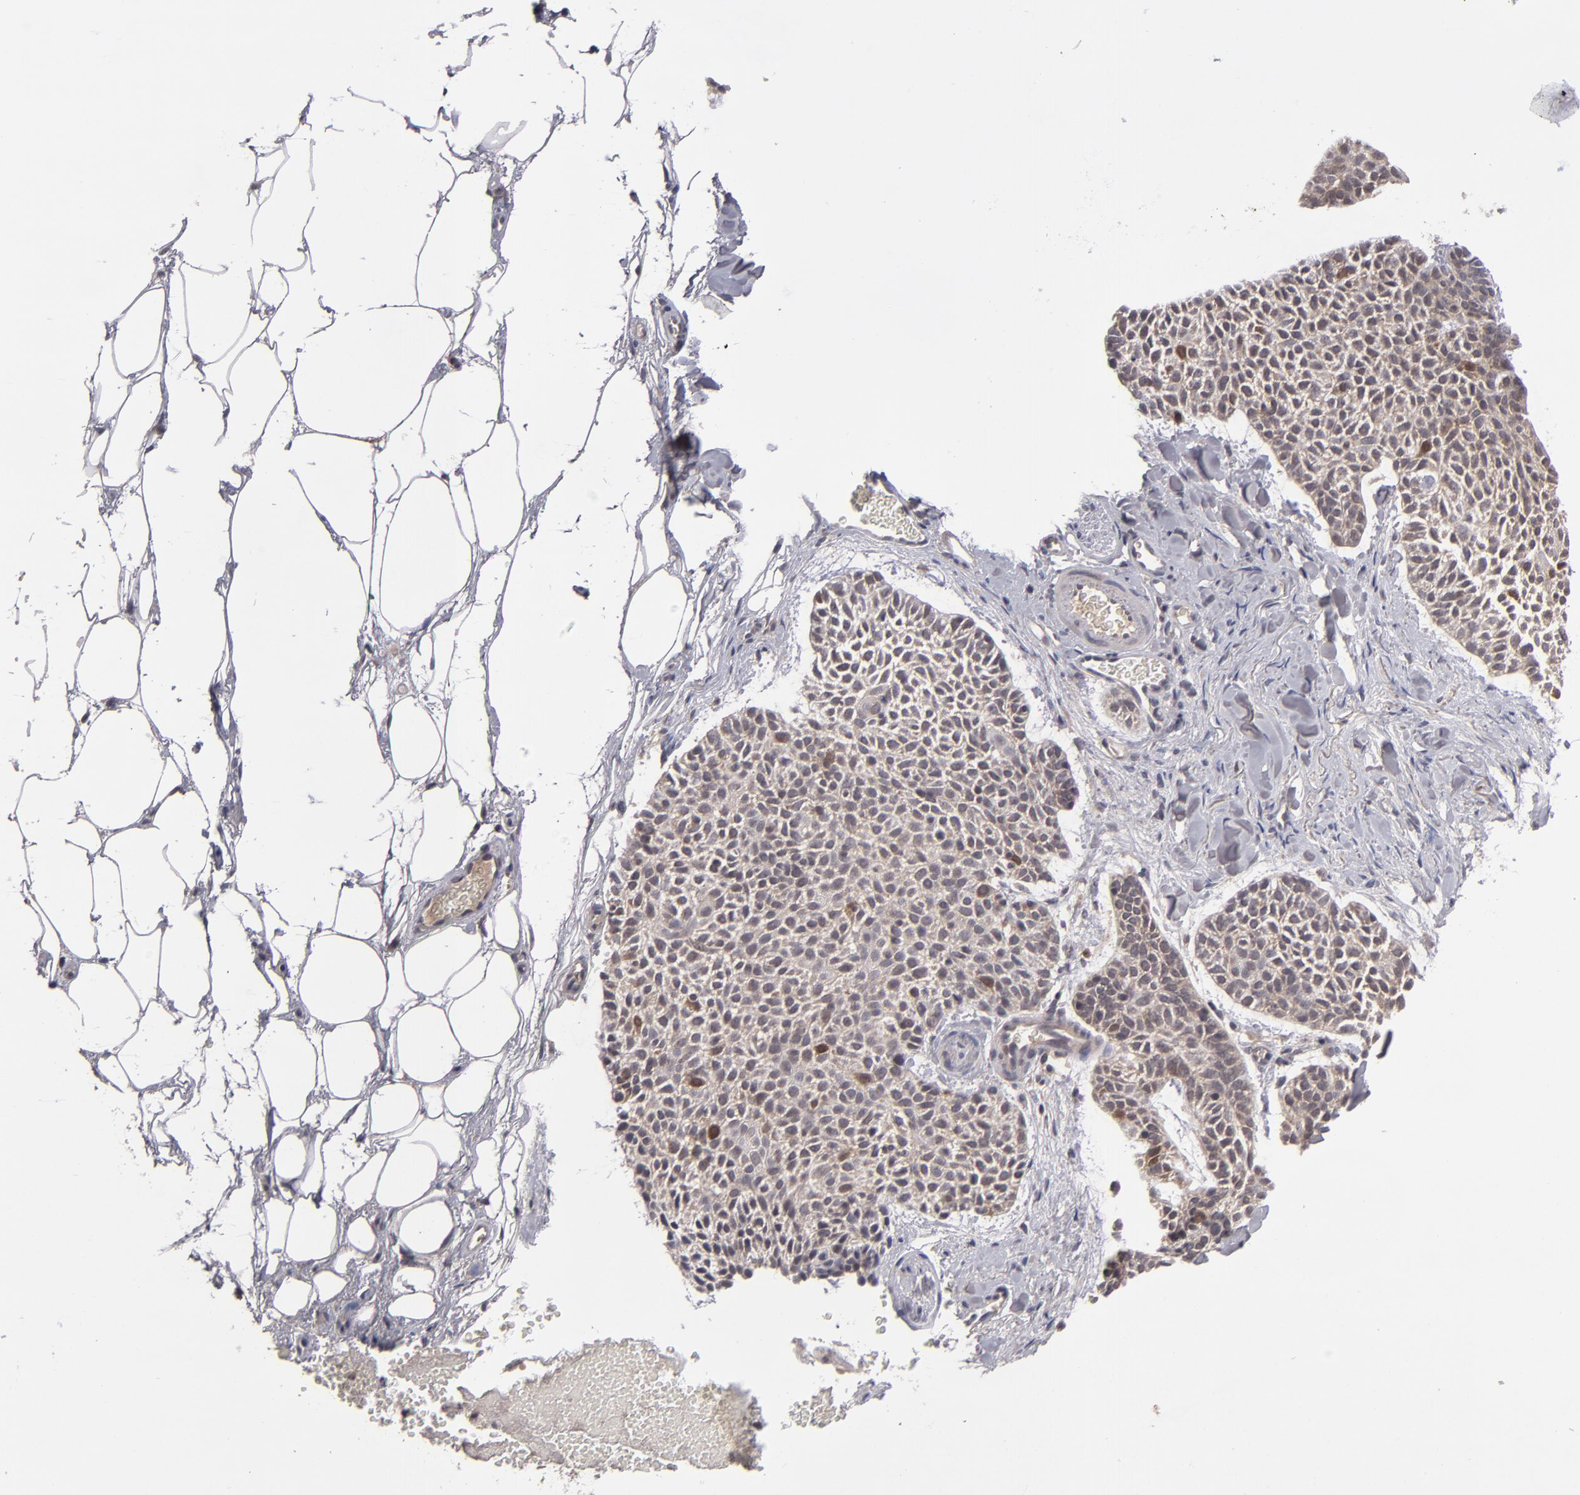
{"staining": {"intensity": "weak", "quantity": "<25%", "location": "cytoplasmic/membranous,nuclear"}, "tissue": "skin cancer", "cell_type": "Tumor cells", "image_type": "cancer", "snomed": [{"axis": "morphology", "description": "Normal tissue, NOS"}, {"axis": "morphology", "description": "Basal cell carcinoma"}, {"axis": "topography", "description": "Skin"}], "caption": "High magnification brightfield microscopy of skin cancer stained with DAB (3,3'-diaminobenzidine) (brown) and counterstained with hematoxylin (blue): tumor cells show no significant positivity.", "gene": "TYMS", "patient": {"sex": "female", "age": 70}}